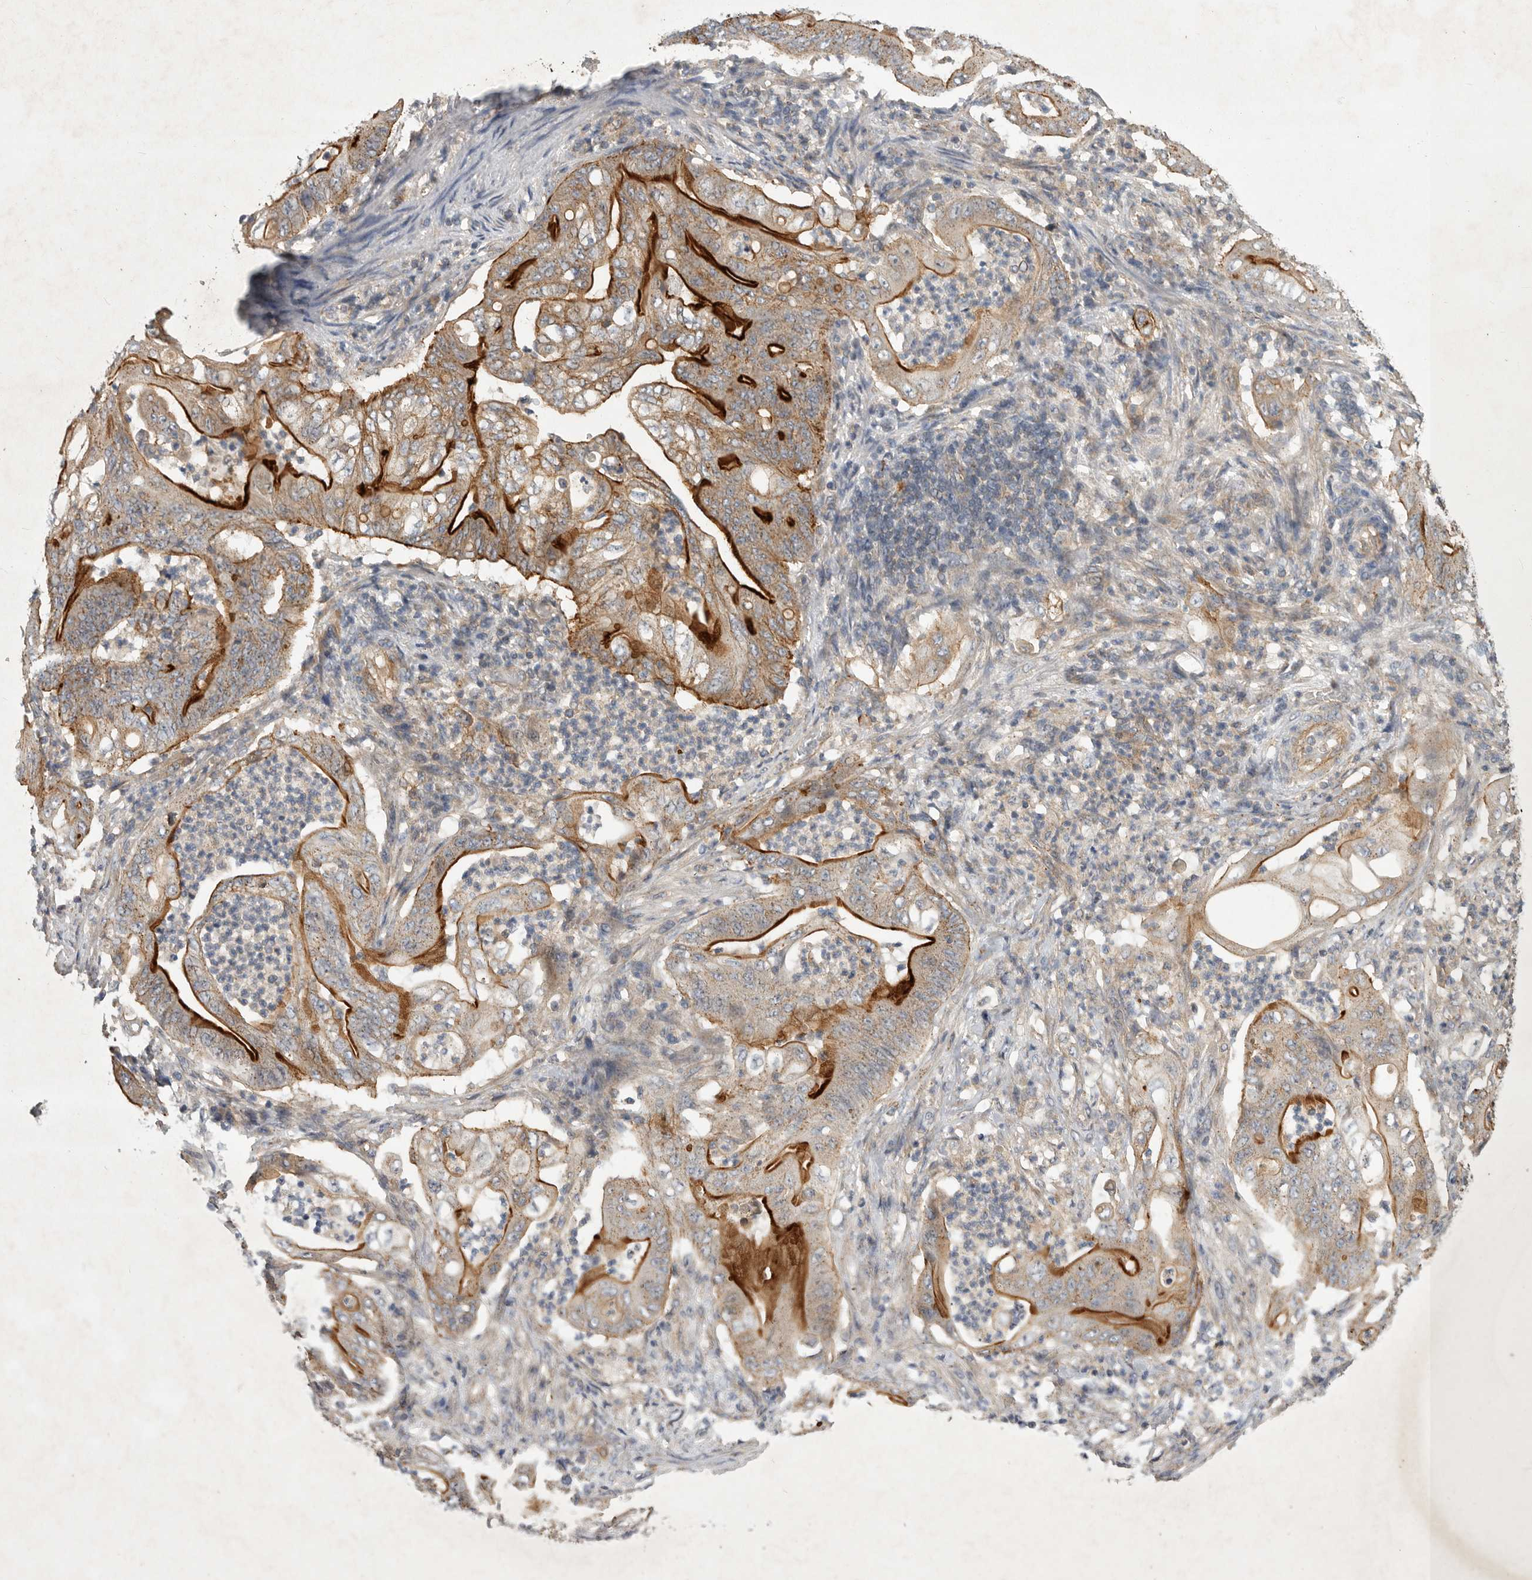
{"staining": {"intensity": "moderate", "quantity": "25%-75%", "location": "cytoplasmic/membranous"}, "tissue": "stomach cancer", "cell_type": "Tumor cells", "image_type": "cancer", "snomed": [{"axis": "morphology", "description": "Adenocarcinoma, NOS"}, {"axis": "topography", "description": "Stomach"}], "caption": "This image shows immunohistochemistry (IHC) staining of human stomach cancer, with medium moderate cytoplasmic/membranous staining in about 25%-75% of tumor cells.", "gene": "MLPH", "patient": {"sex": "female", "age": 73}}